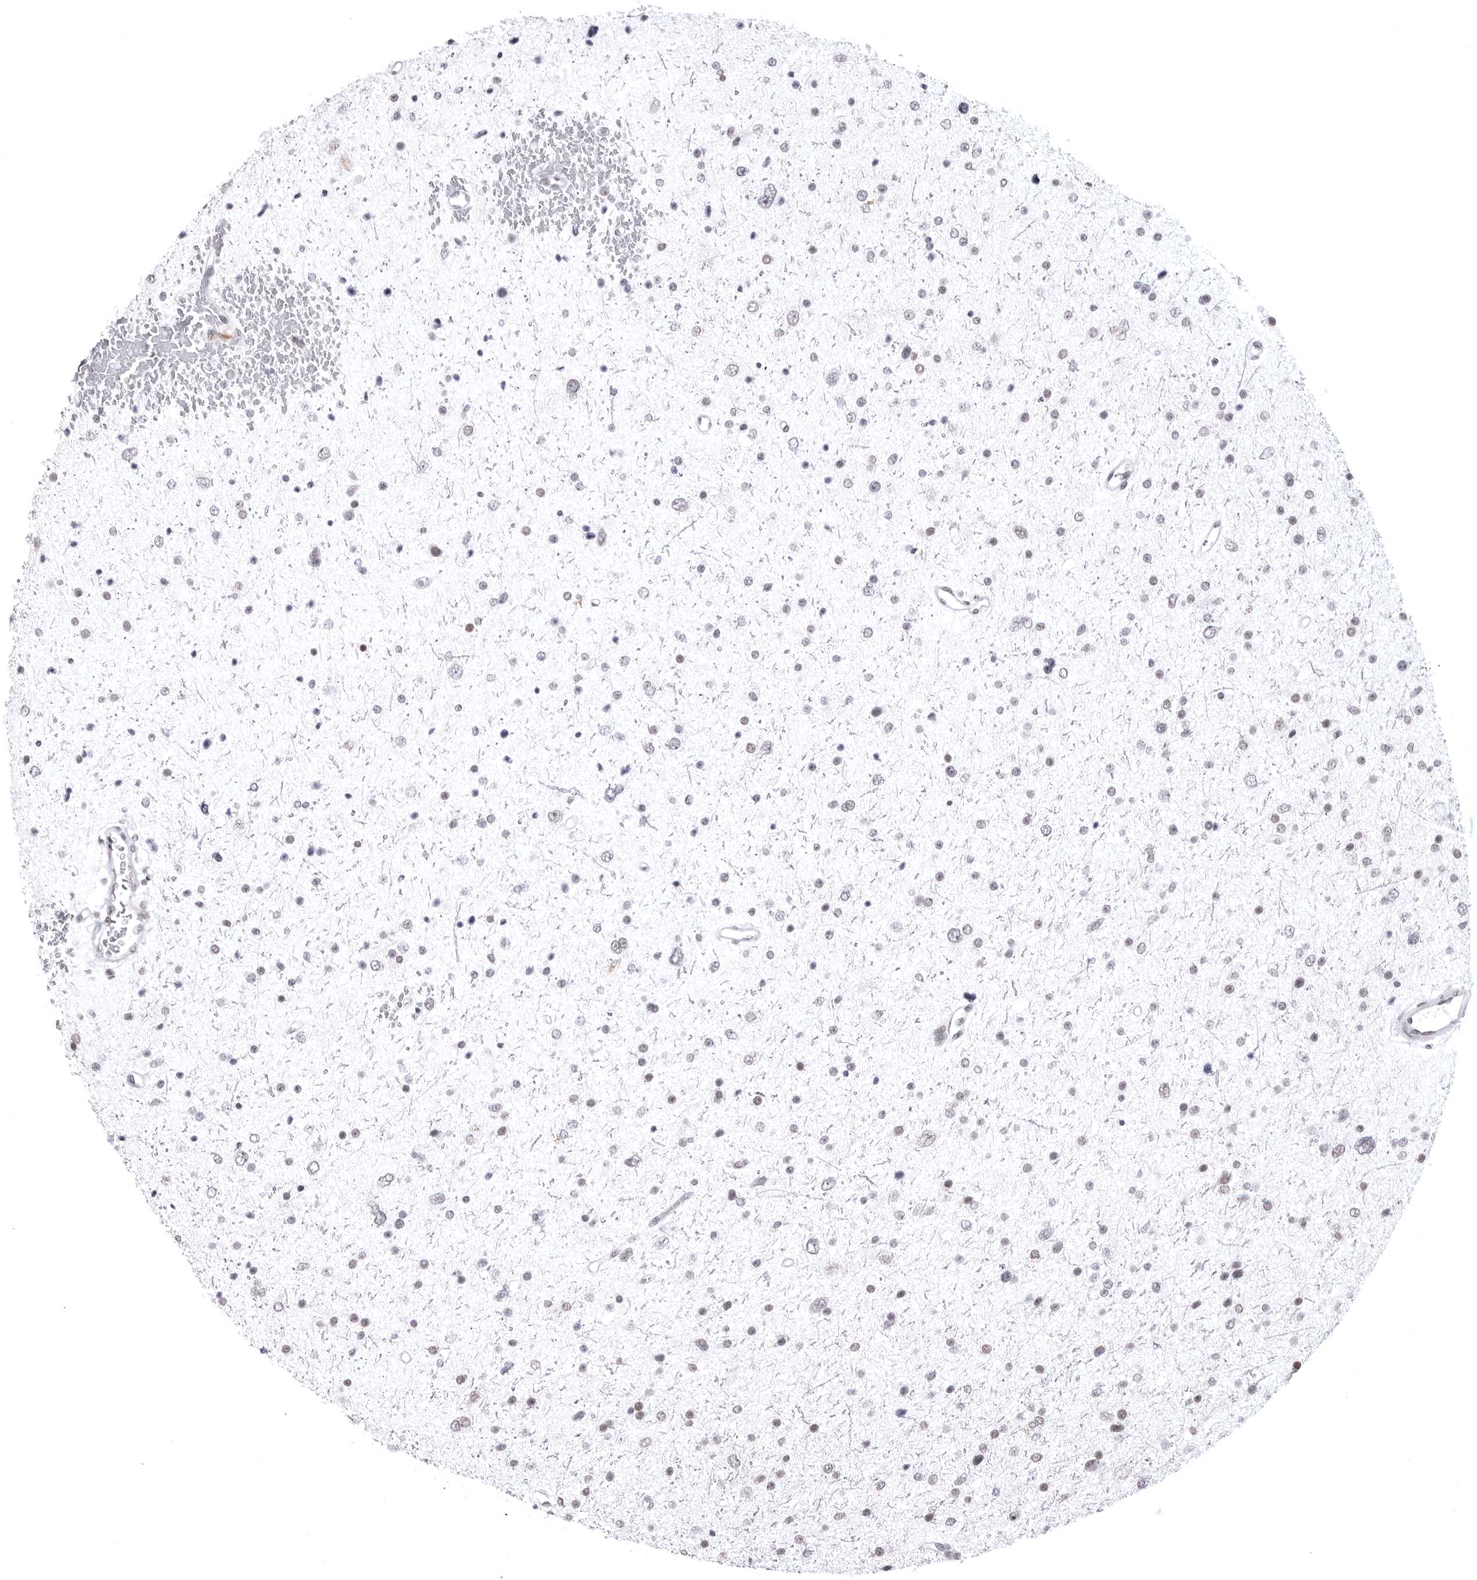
{"staining": {"intensity": "weak", "quantity": "<25%", "location": "nuclear"}, "tissue": "glioma", "cell_type": "Tumor cells", "image_type": "cancer", "snomed": [{"axis": "morphology", "description": "Glioma, malignant, Low grade"}, {"axis": "topography", "description": "Brain"}], "caption": "An image of malignant glioma (low-grade) stained for a protein shows no brown staining in tumor cells. Nuclei are stained in blue.", "gene": "PHF3", "patient": {"sex": "female", "age": 37}}